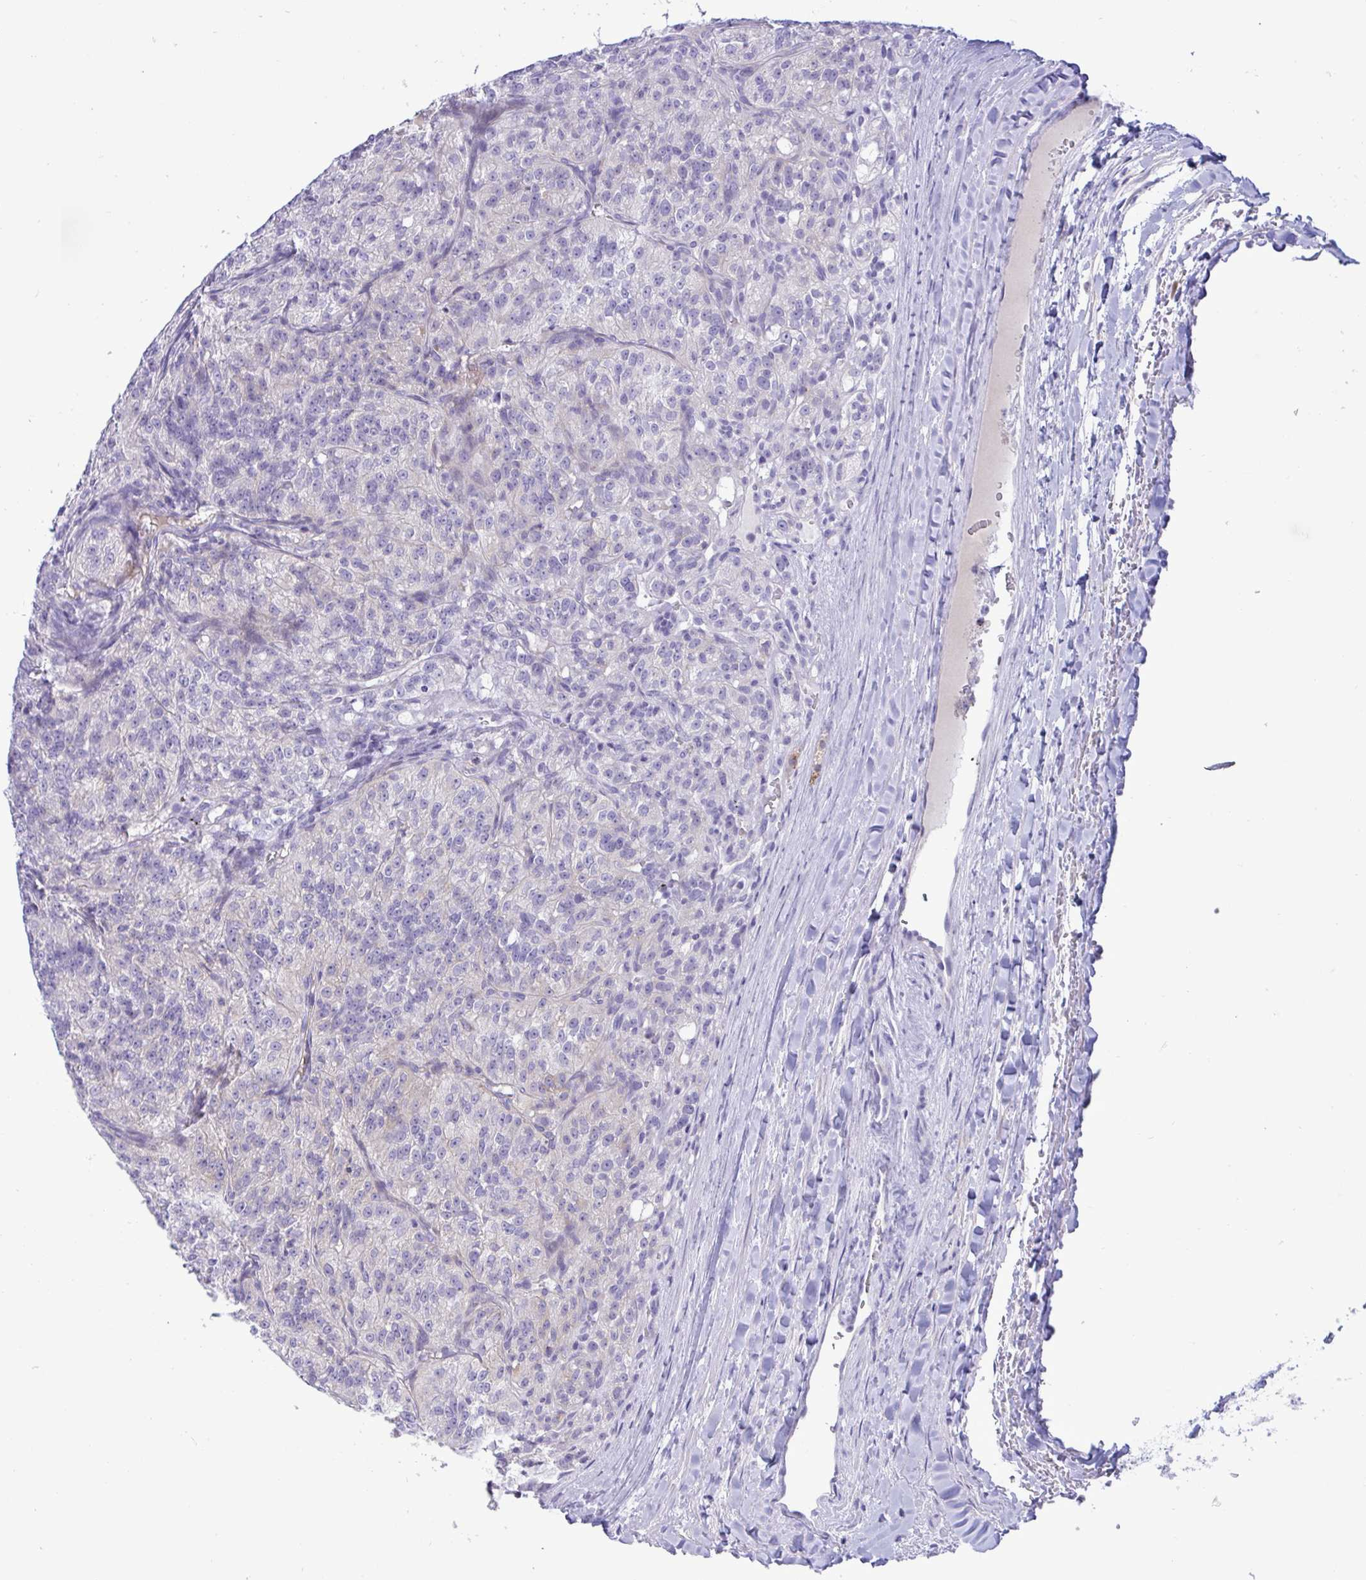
{"staining": {"intensity": "negative", "quantity": "none", "location": "none"}, "tissue": "renal cancer", "cell_type": "Tumor cells", "image_type": "cancer", "snomed": [{"axis": "morphology", "description": "Adenocarcinoma, NOS"}, {"axis": "topography", "description": "Kidney"}], "caption": "This is an immunohistochemistry (IHC) histopathology image of human renal cancer (adenocarcinoma). There is no positivity in tumor cells.", "gene": "SREBF1", "patient": {"sex": "female", "age": 63}}